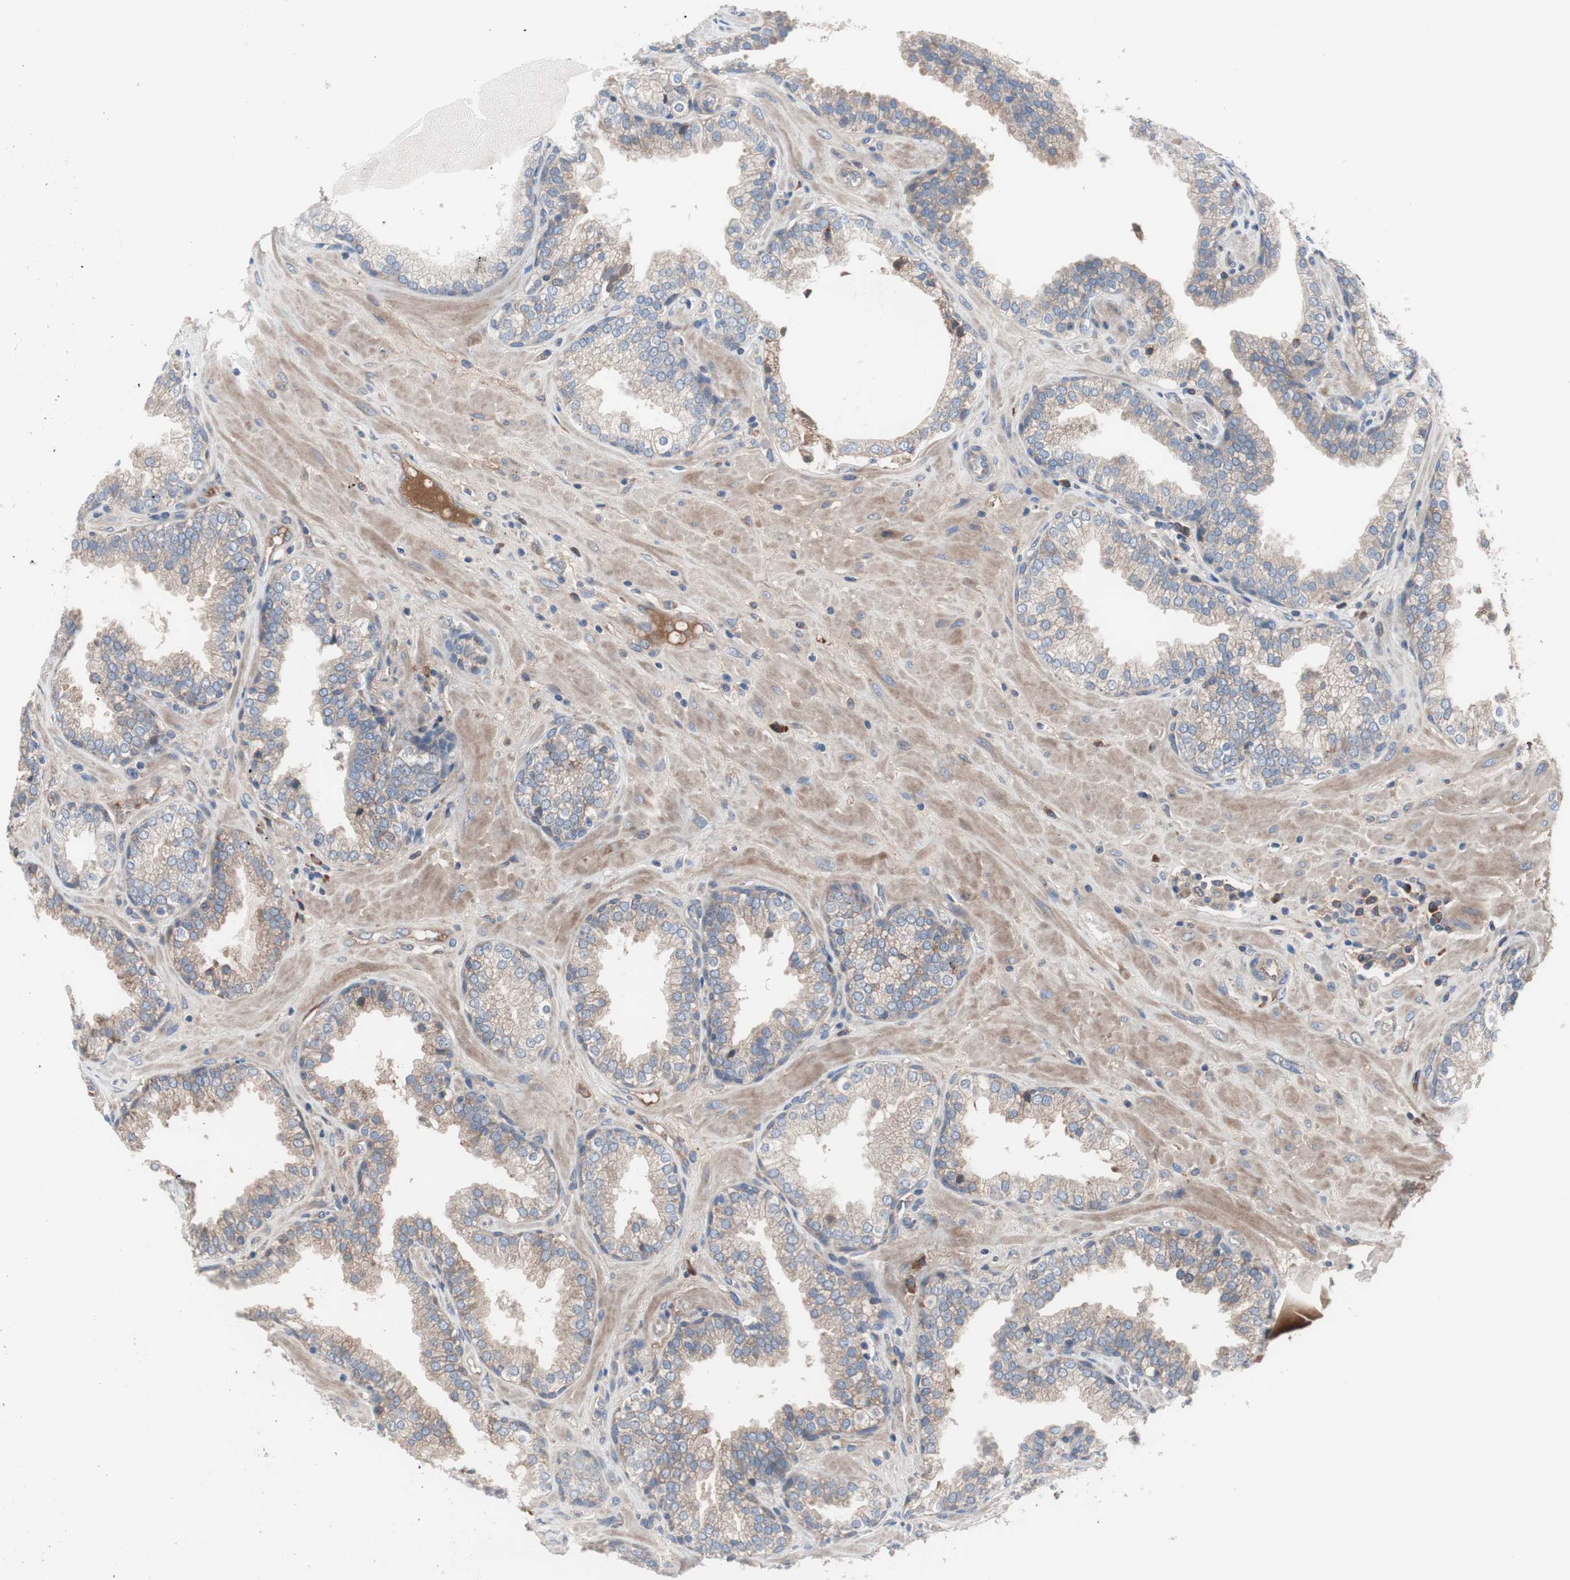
{"staining": {"intensity": "weak", "quantity": ">75%", "location": "cytoplasmic/membranous"}, "tissue": "prostate", "cell_type": "Glandular cells", "image_type": "normal", "snomed": [{"axis": "morphology", "description": "Normal tissue, NOS"}, {"axis": "topography", "description": "Prostate"}], "caption": "A high-resolution photomicrograph shows IHC staining of normal prostate, which exhibits weak cytoplasmic/membranous positivity in approximately >75% of glandular cells.", "gene": "KANSL1", "patient": {"sex": "male", "age": 51}}